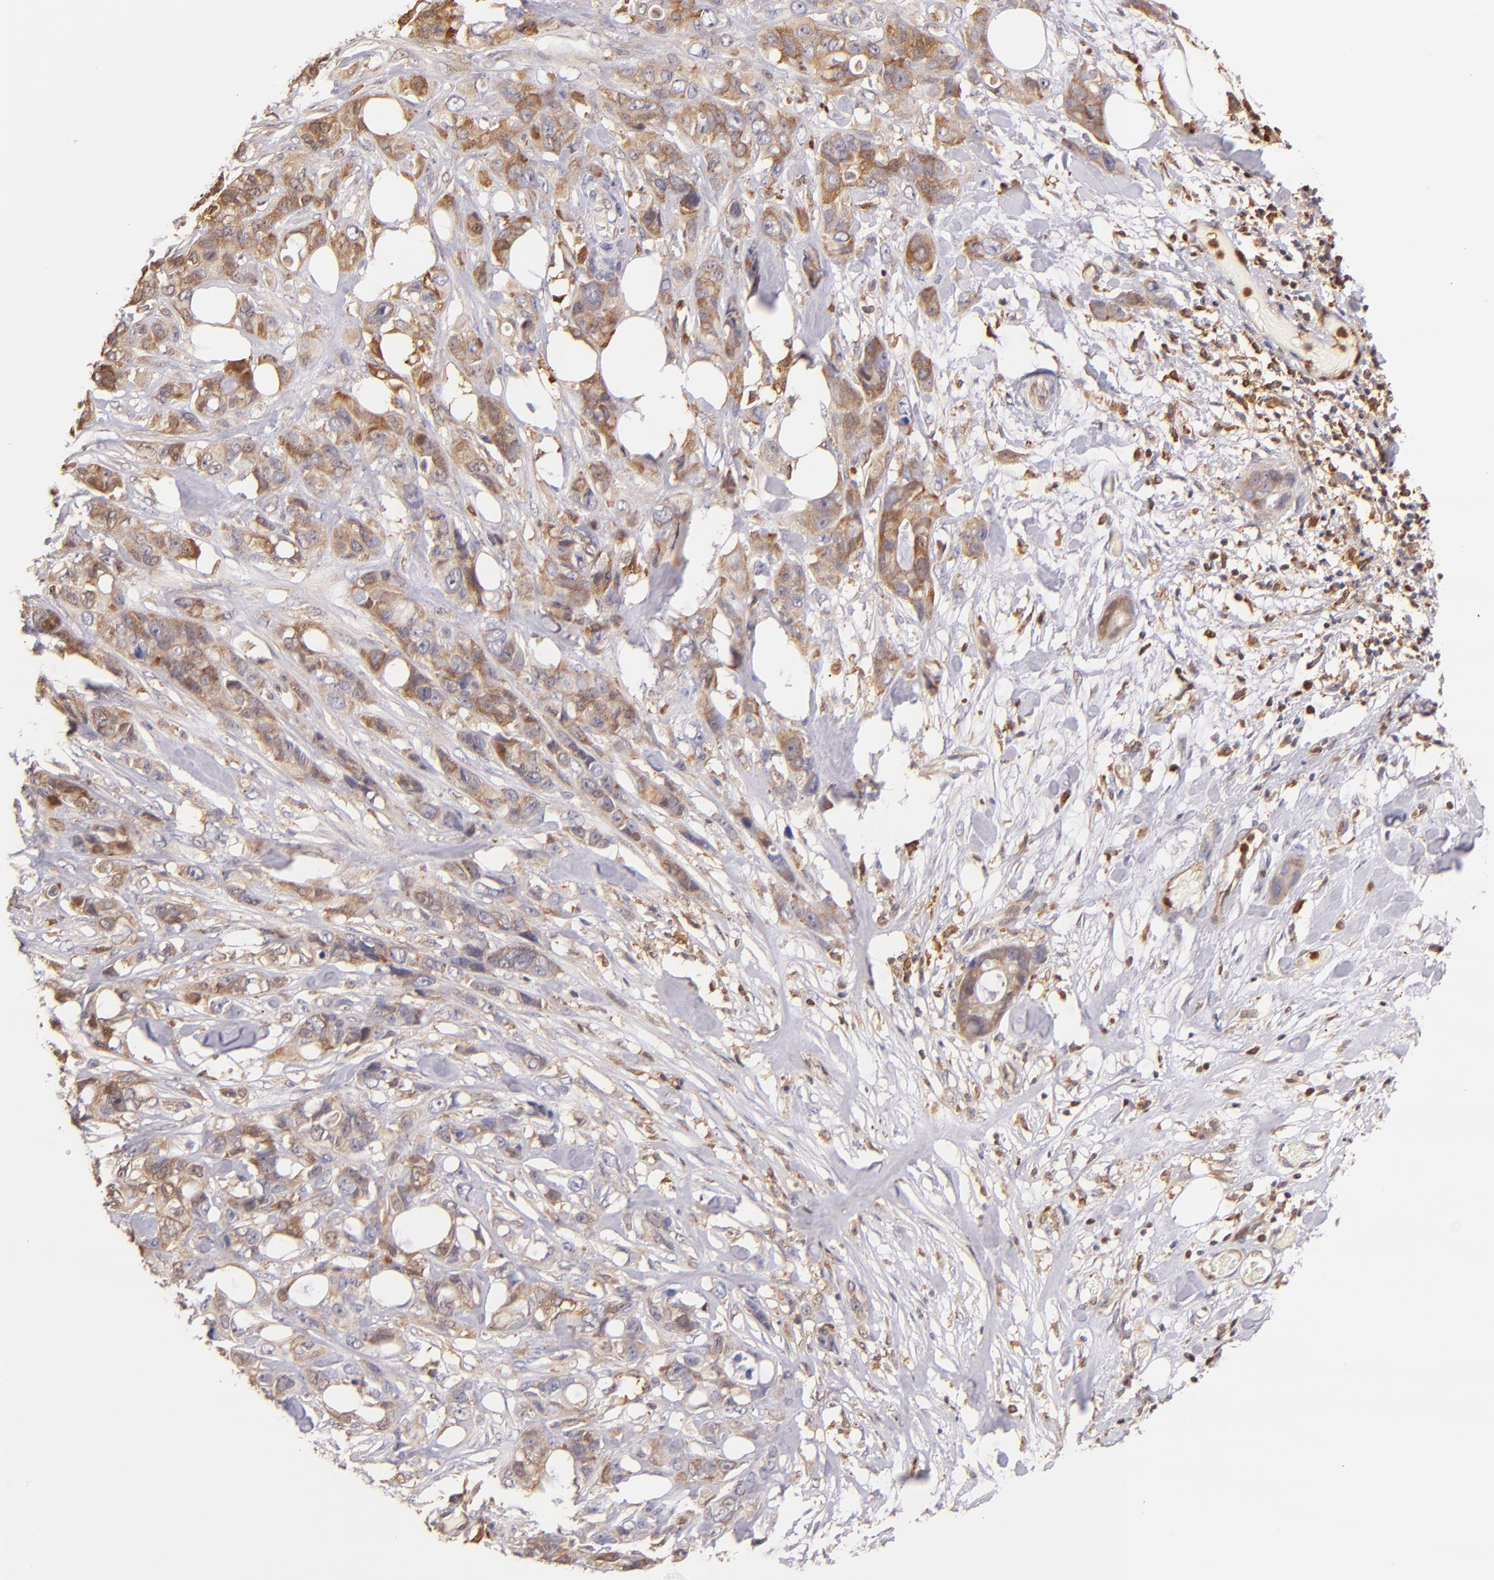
{"staining": {"intensity": "moderate", "quantity": "25%-75%", "location": "cytoplasmic/membranous"}, "tissue": "stomach cancer", "cell_type": "Tumor cells", "image_type": "cancer", "snomed": [{"axis": "morphology", "description": "Adenocarcinoma, NOS"}, {"axis": "topography", "description": "Stomach, upper"}], "caption": "High-power microscopy captured an IHC histopathology image of stomach cancer (adenocarcinoma), revealing moderate cytoplasmic/membranous expression in about 25%-75% of tumor cells. (Brightfield microscopy of DAB IHC at high magnification).", "gene": "BTK", "patient": {"sex": "male", "age": 47}}